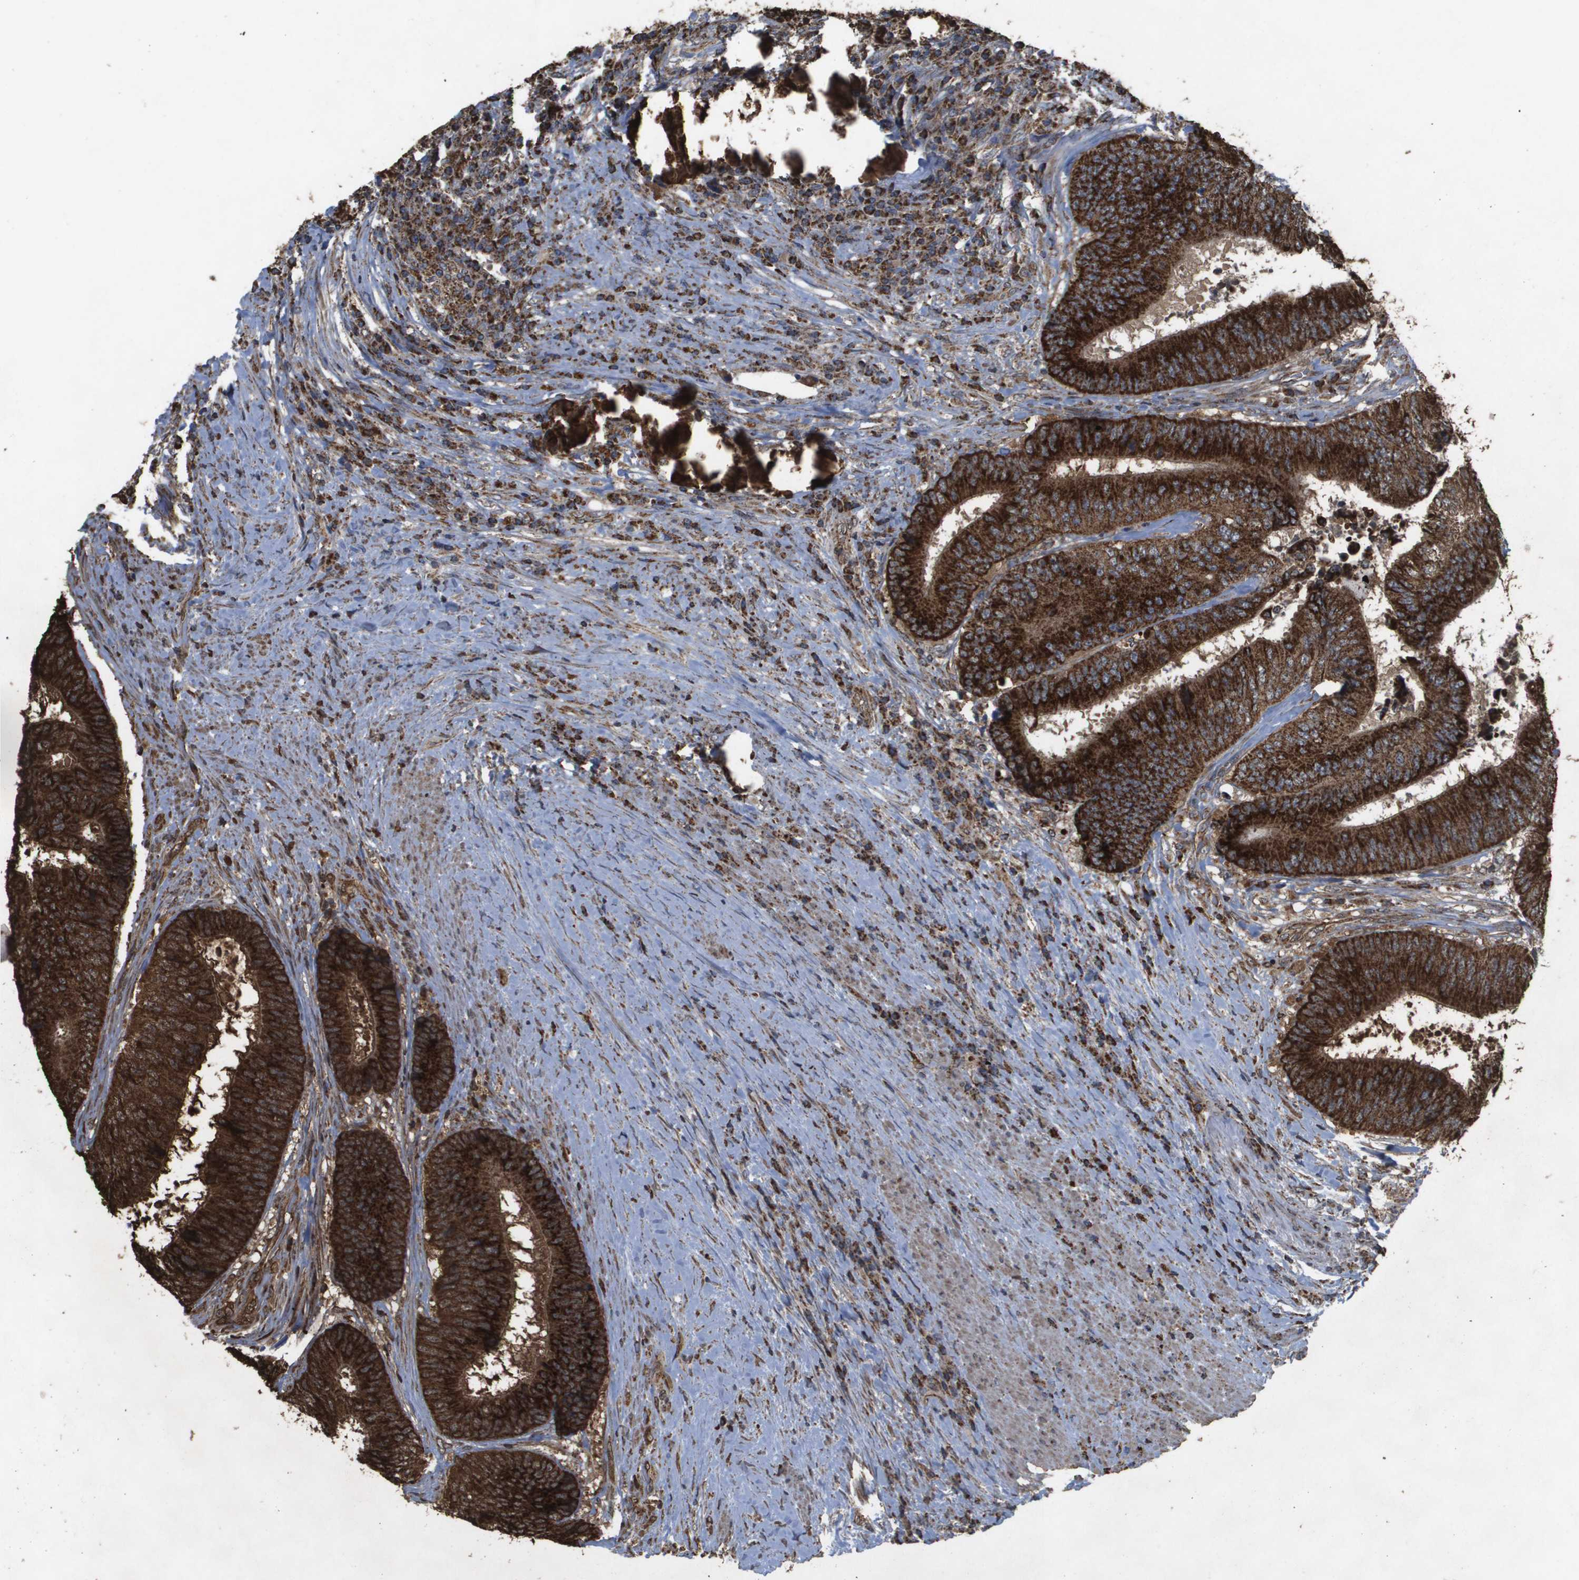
{"staining": {"intensity": "strong", "quantity": ">75%", "location": "cytoplasmic/membranous"}, "tissue": "colorectal cancer", "cell_type": "Tumor cells", "image_type": "cancer", "snomed": [{"axis": "morphology", "description": "Adenocarcinoma, NOS"}, {"axis": "topography", "description": "Rectum"}], "caption": "The histopathology image exhibits immunohistochemical staining of colorectal cancer (adenocarcinoma). There is strong cytoplasmic/membranous staining is appreciated in approximately >75% of tumor cells. The protein is shown in brown color, while the nuclei are stained blue.", "gene": "HSPE1", "patient": {"sex": "male", "age": 72}}